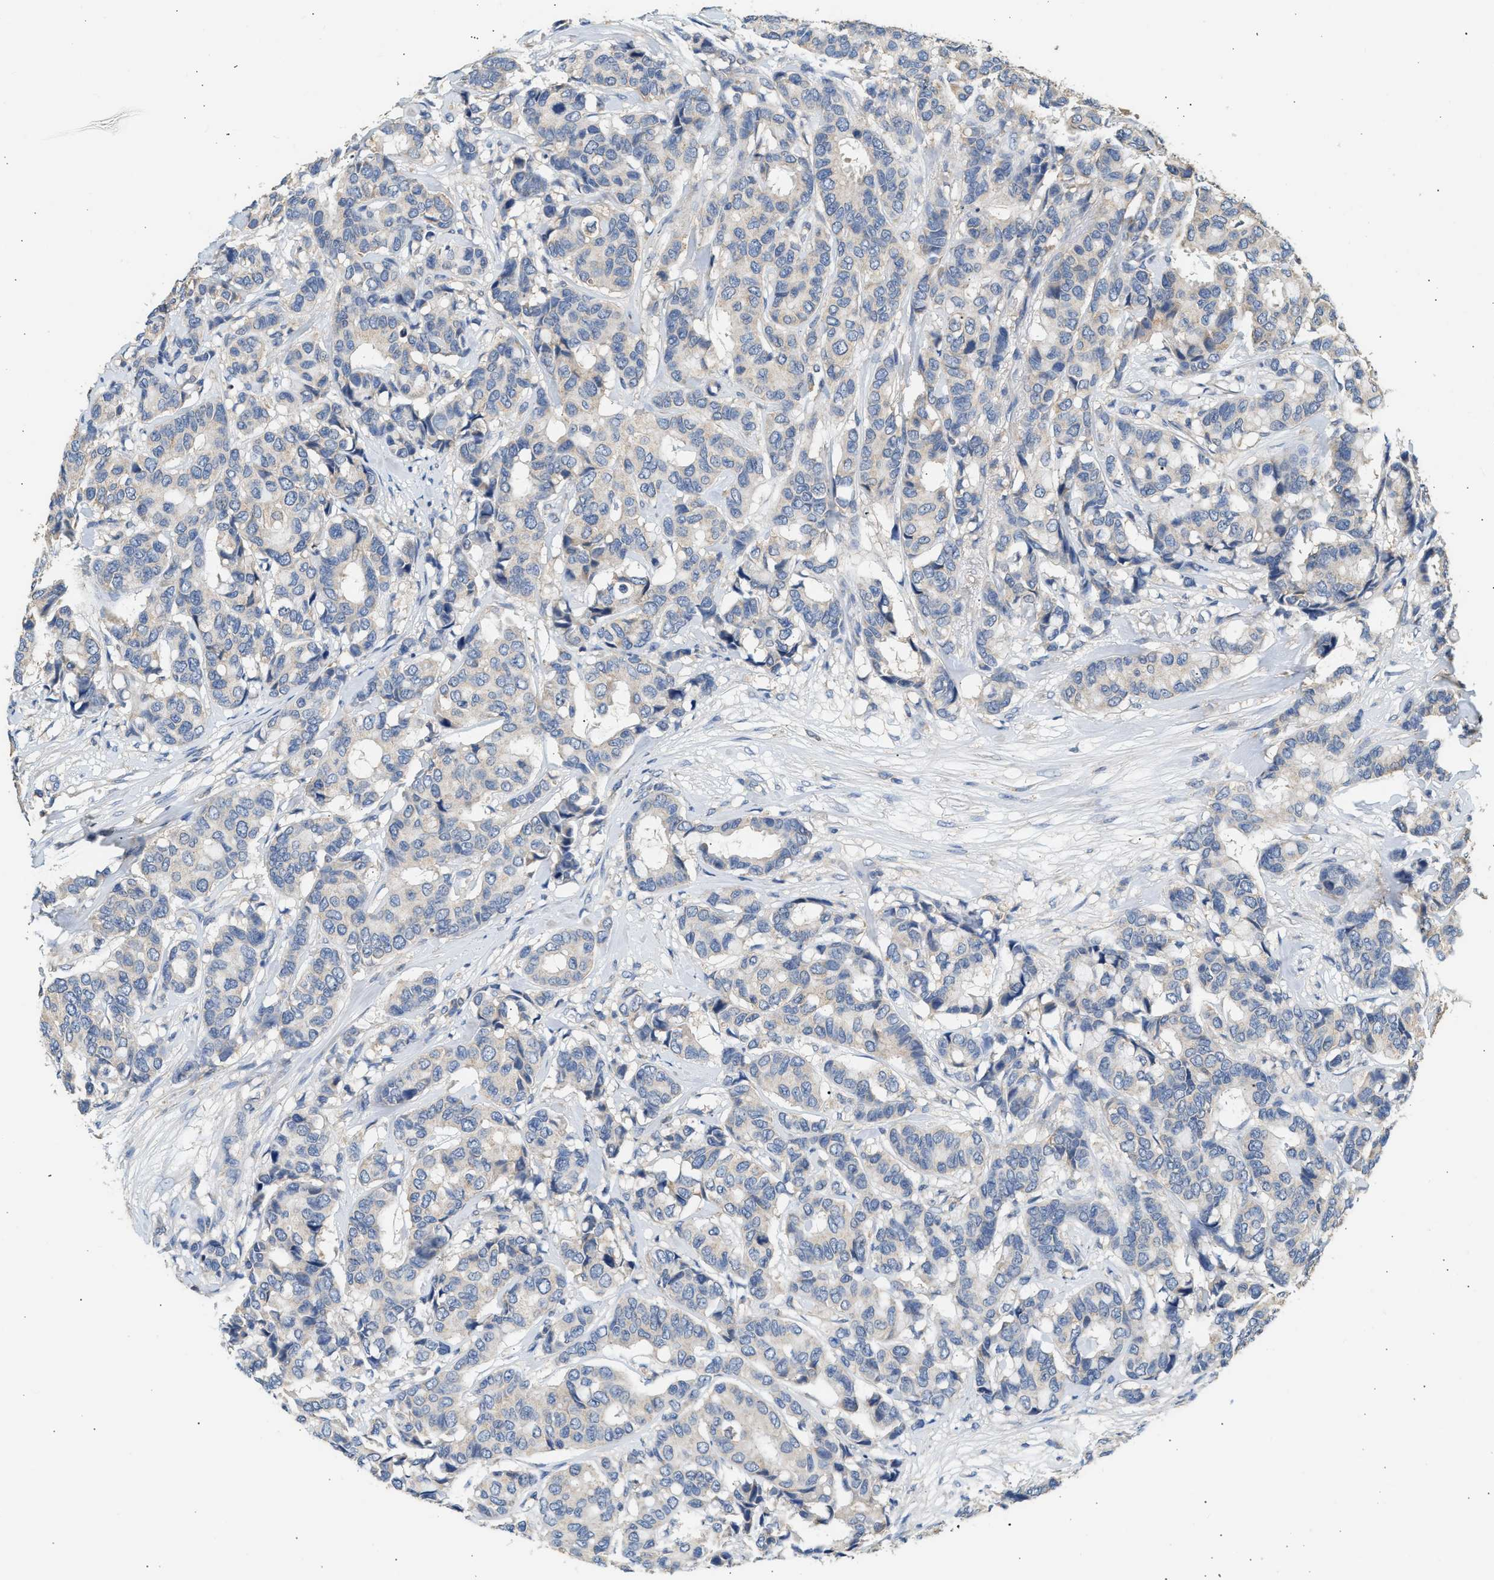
{"staining": {"intensity": "negative", "quantity": "none", "location": "none"}, "tissue": "breast cancer", "cell_type": "Tumor cells", "image_type": "cancer", "snomed": [{"axis": "morphology", "description": "Duct carcinoma"}, {"axis": "topography", "description": "Breast"}], "caption": "Photomicrograph shows no significant protein positivity in tumor cells of breast cancer.", "gene": "WDR31", "patient": {"sex": "female", "age": 87}}